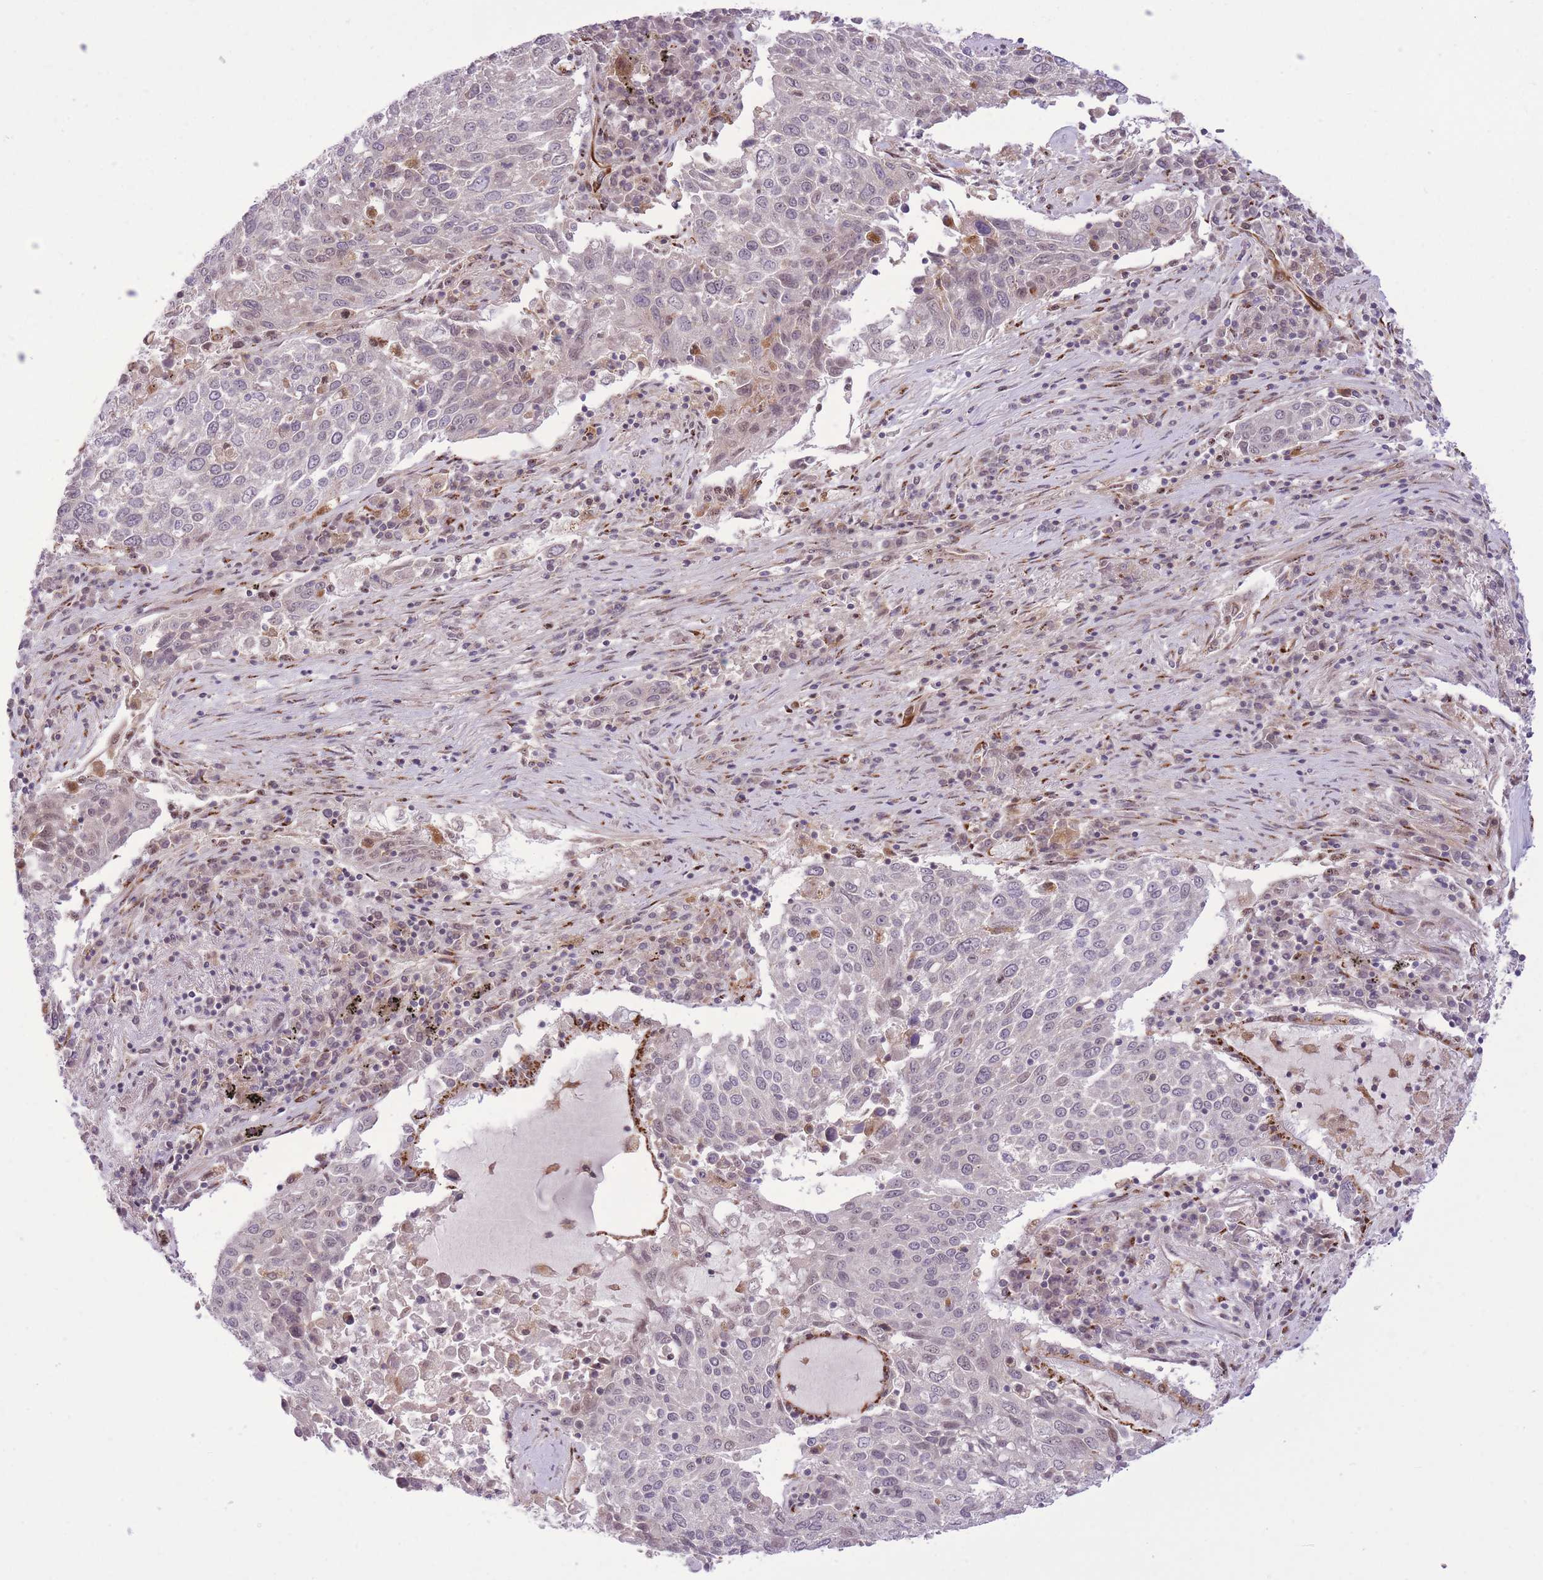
{"staining": {"intensity": "negative", "quantity": "none", "location": "none"}, "tissue": "lung cancer", "cell_type": "Tumor cells", "image_type": "cancer", "snomed": [{"axis": "morphology", "description": "Squamous cell carcinoma, NOS"}, {"axis": "topography", "description": "Lung"}], "caption": "This image is of lung squamous cell carcinoma stained with immunohistochemistry to label a protein in brown with the nuclei are counter-stained blue. There is no staining in tumor cells.", "gene": "ZBED5", "patient": {"sex": "male", "age": 65}}